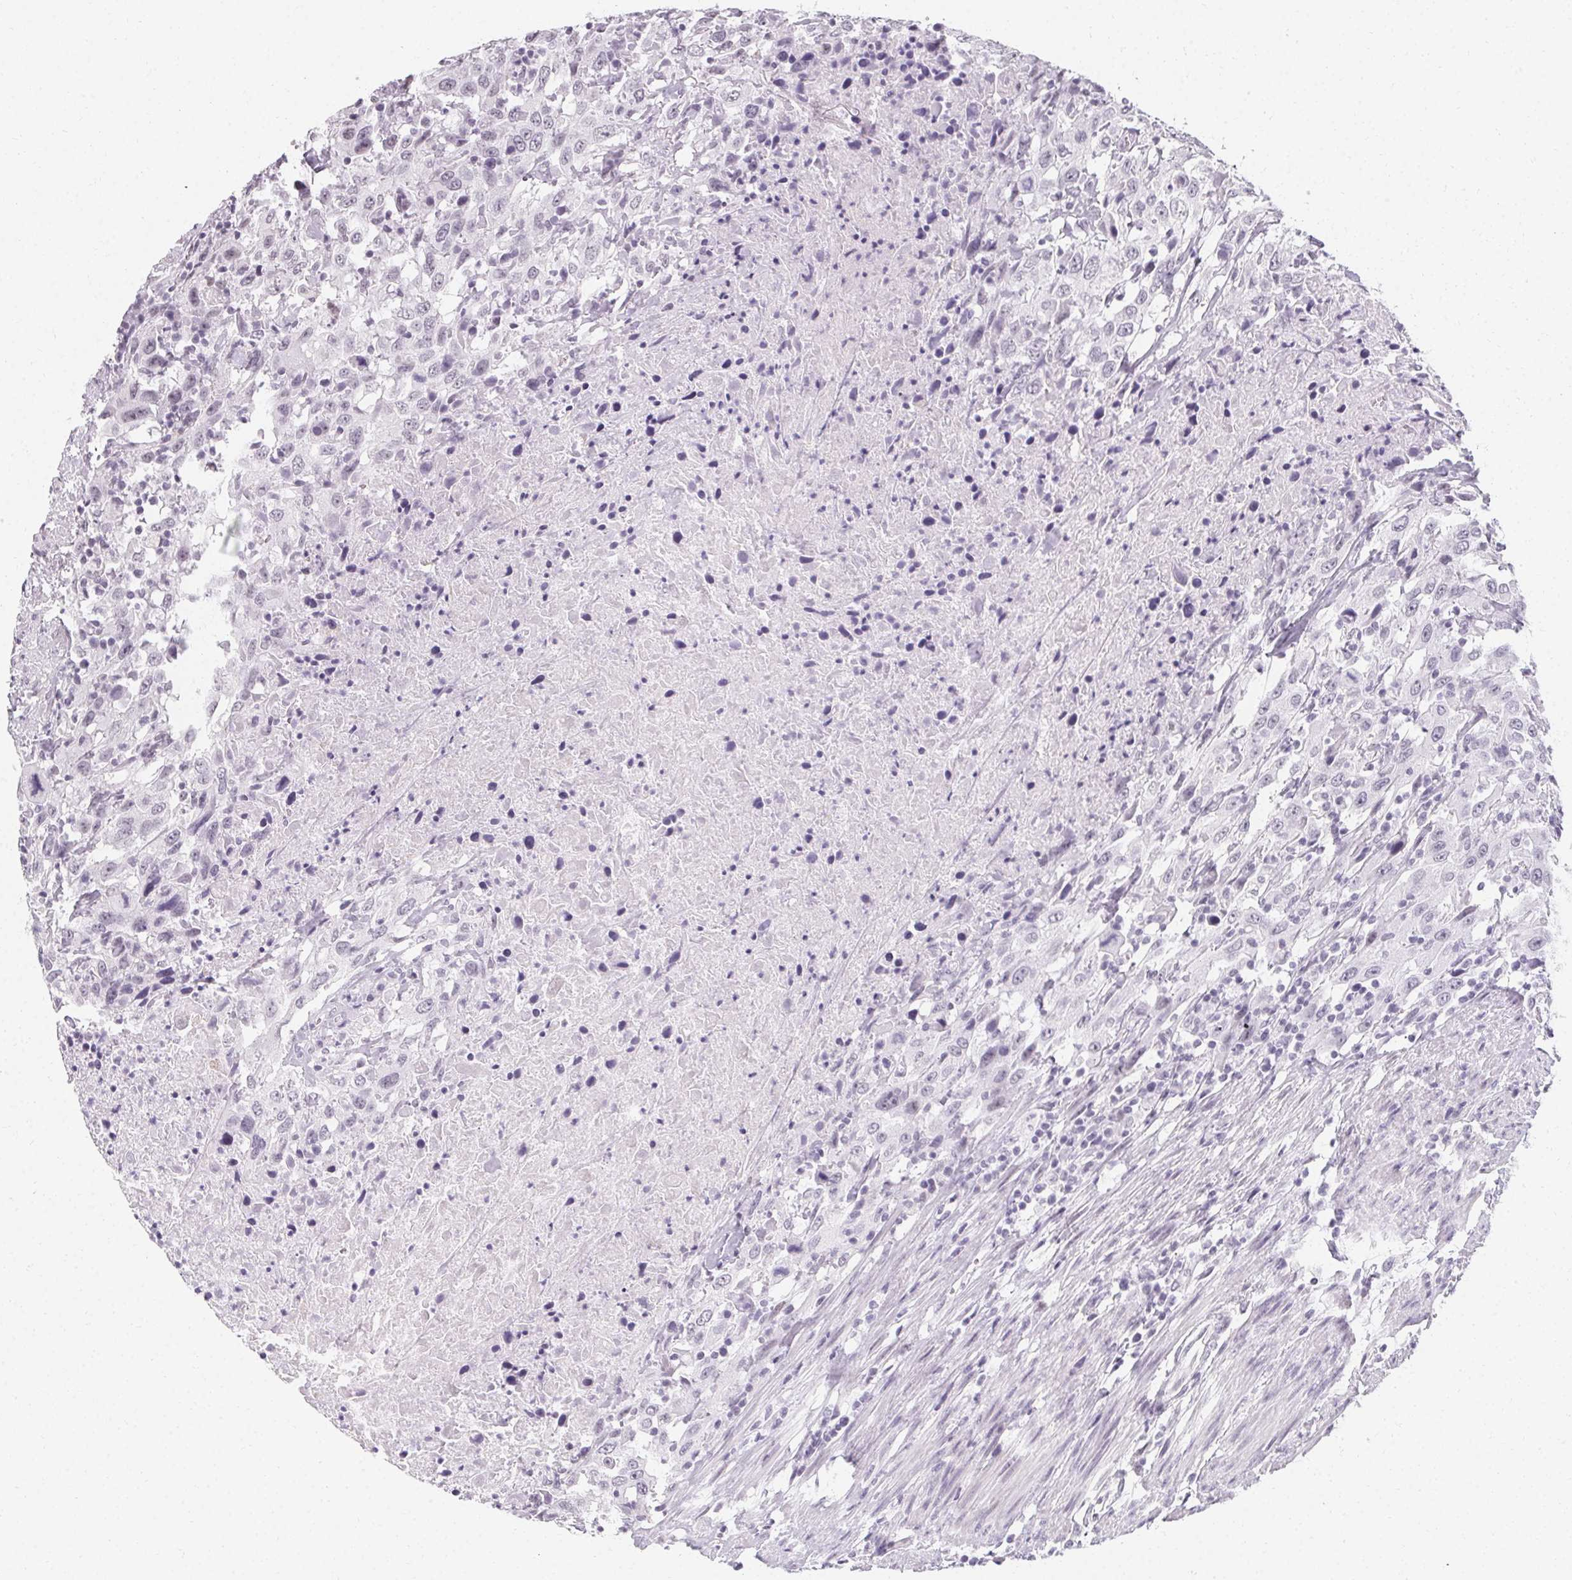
{"staining": {"intensity": "negative", "quantity": "none", "location": "none"}, "tissue": "urothelial cancer", "cell_type": "Tumor cells", "image_type": "cancer", "snomed": [{"axis": "morphology", "description": "Urothelial carcinoma, High grade"}, {"axis": "topography", "description": "Urinary bladder"}], "caption": "Immunohistochemistry image of urothelial cancer stained for a protein (brown), which shows no staining in tumor cells.", "gene": "SYNPR", "patient": {"sex": "male", "age": 61}}